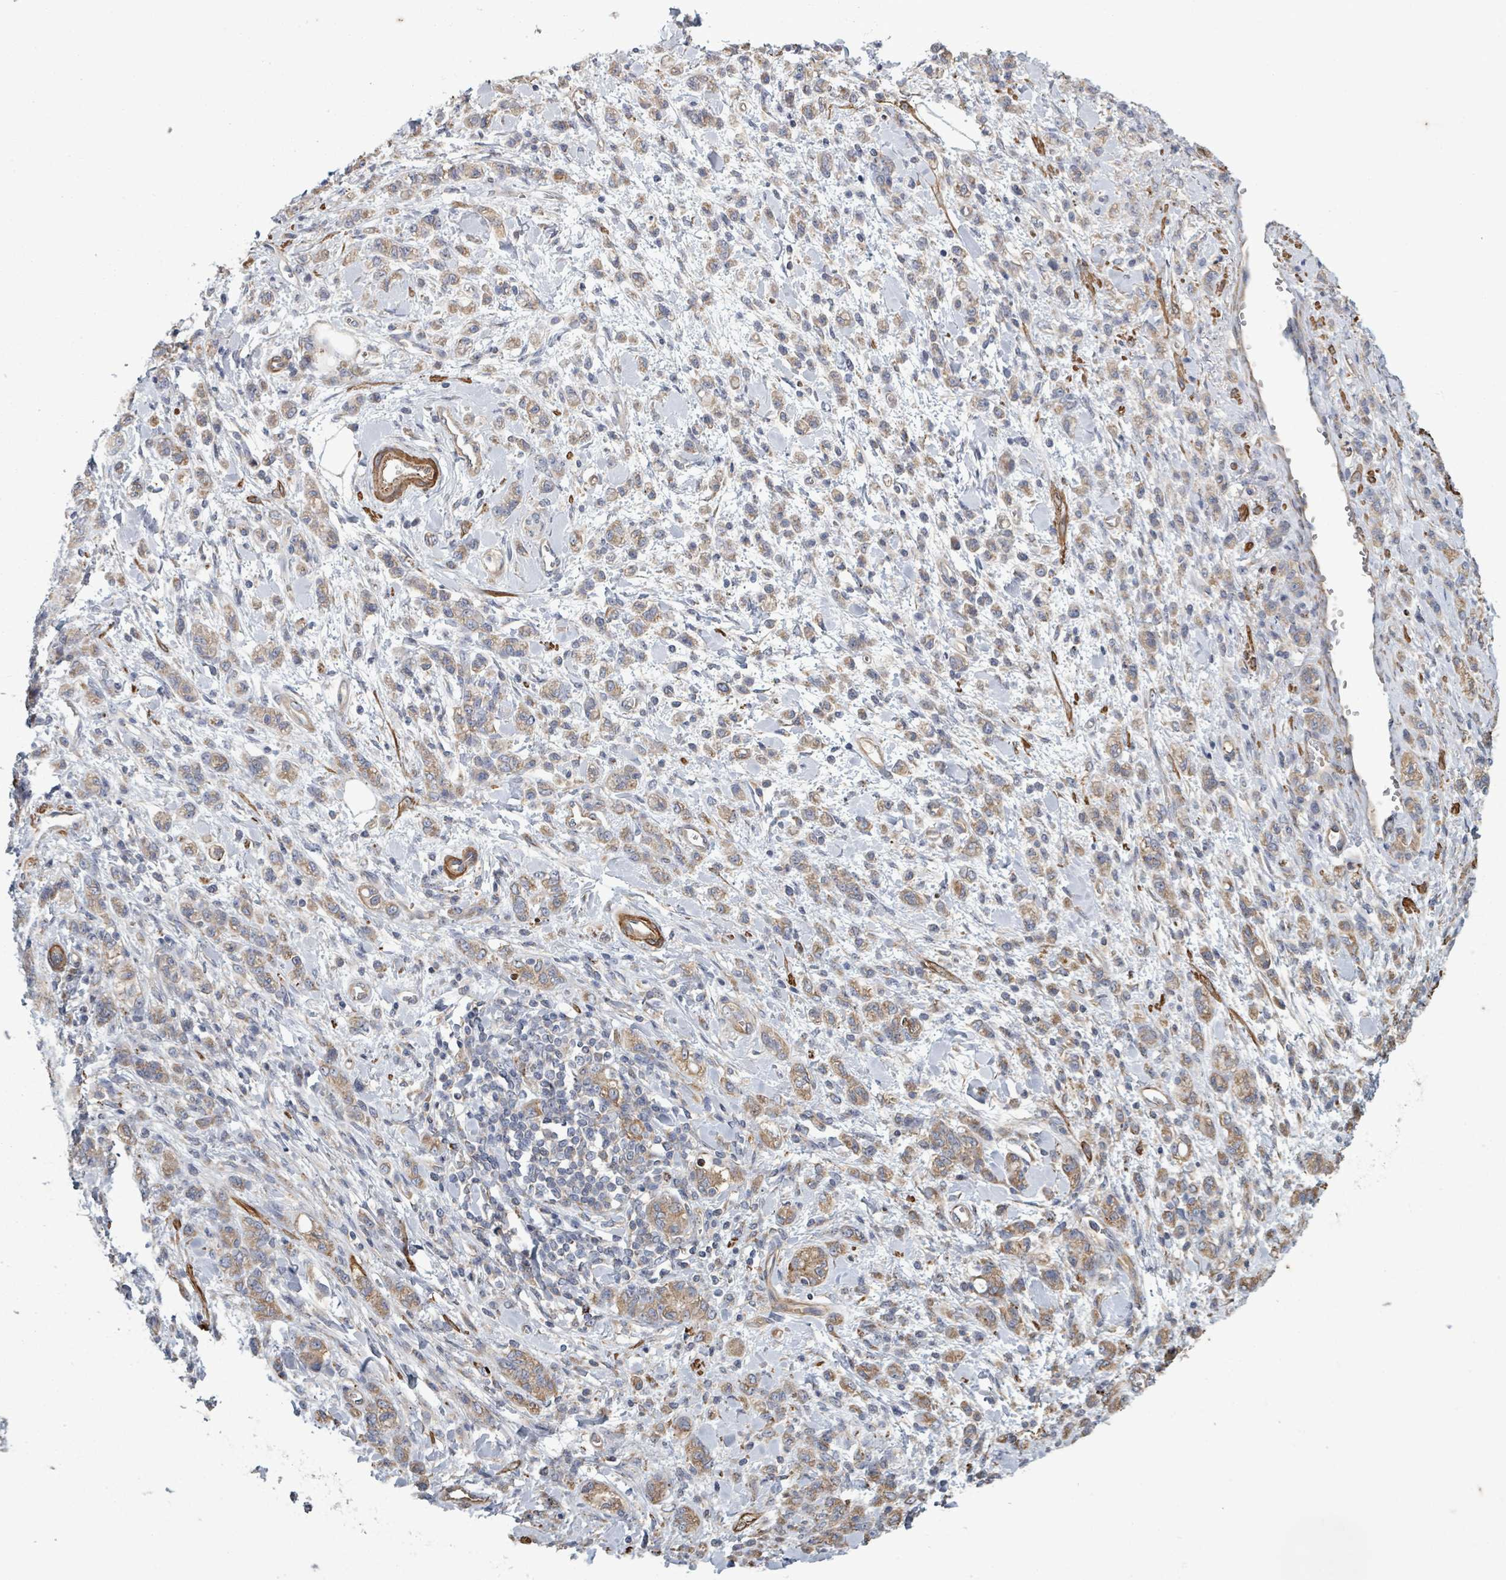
{"staining": {"intensity": "moderate", "quantity": ">75%", "location": "cytoplasmic/membranous"}, "tissue": "stomach cancer", "cell_type": "Tumor cells", "image_type": "cancer", "snomed": [{"axis": "morphology", "description": "Adenocarcinoma, NOS"}, {"axis": "topography", "description": "Stomach"}], "caption": "Immunohistochemistry (IHC) of human stomach cancer demonstrates medium levels of moderate cytoplasmic/membranous expression in approximately >75% of tumor cells.", "gene": "ADCK1", "patient": {"sex": "male", "age": 77}}